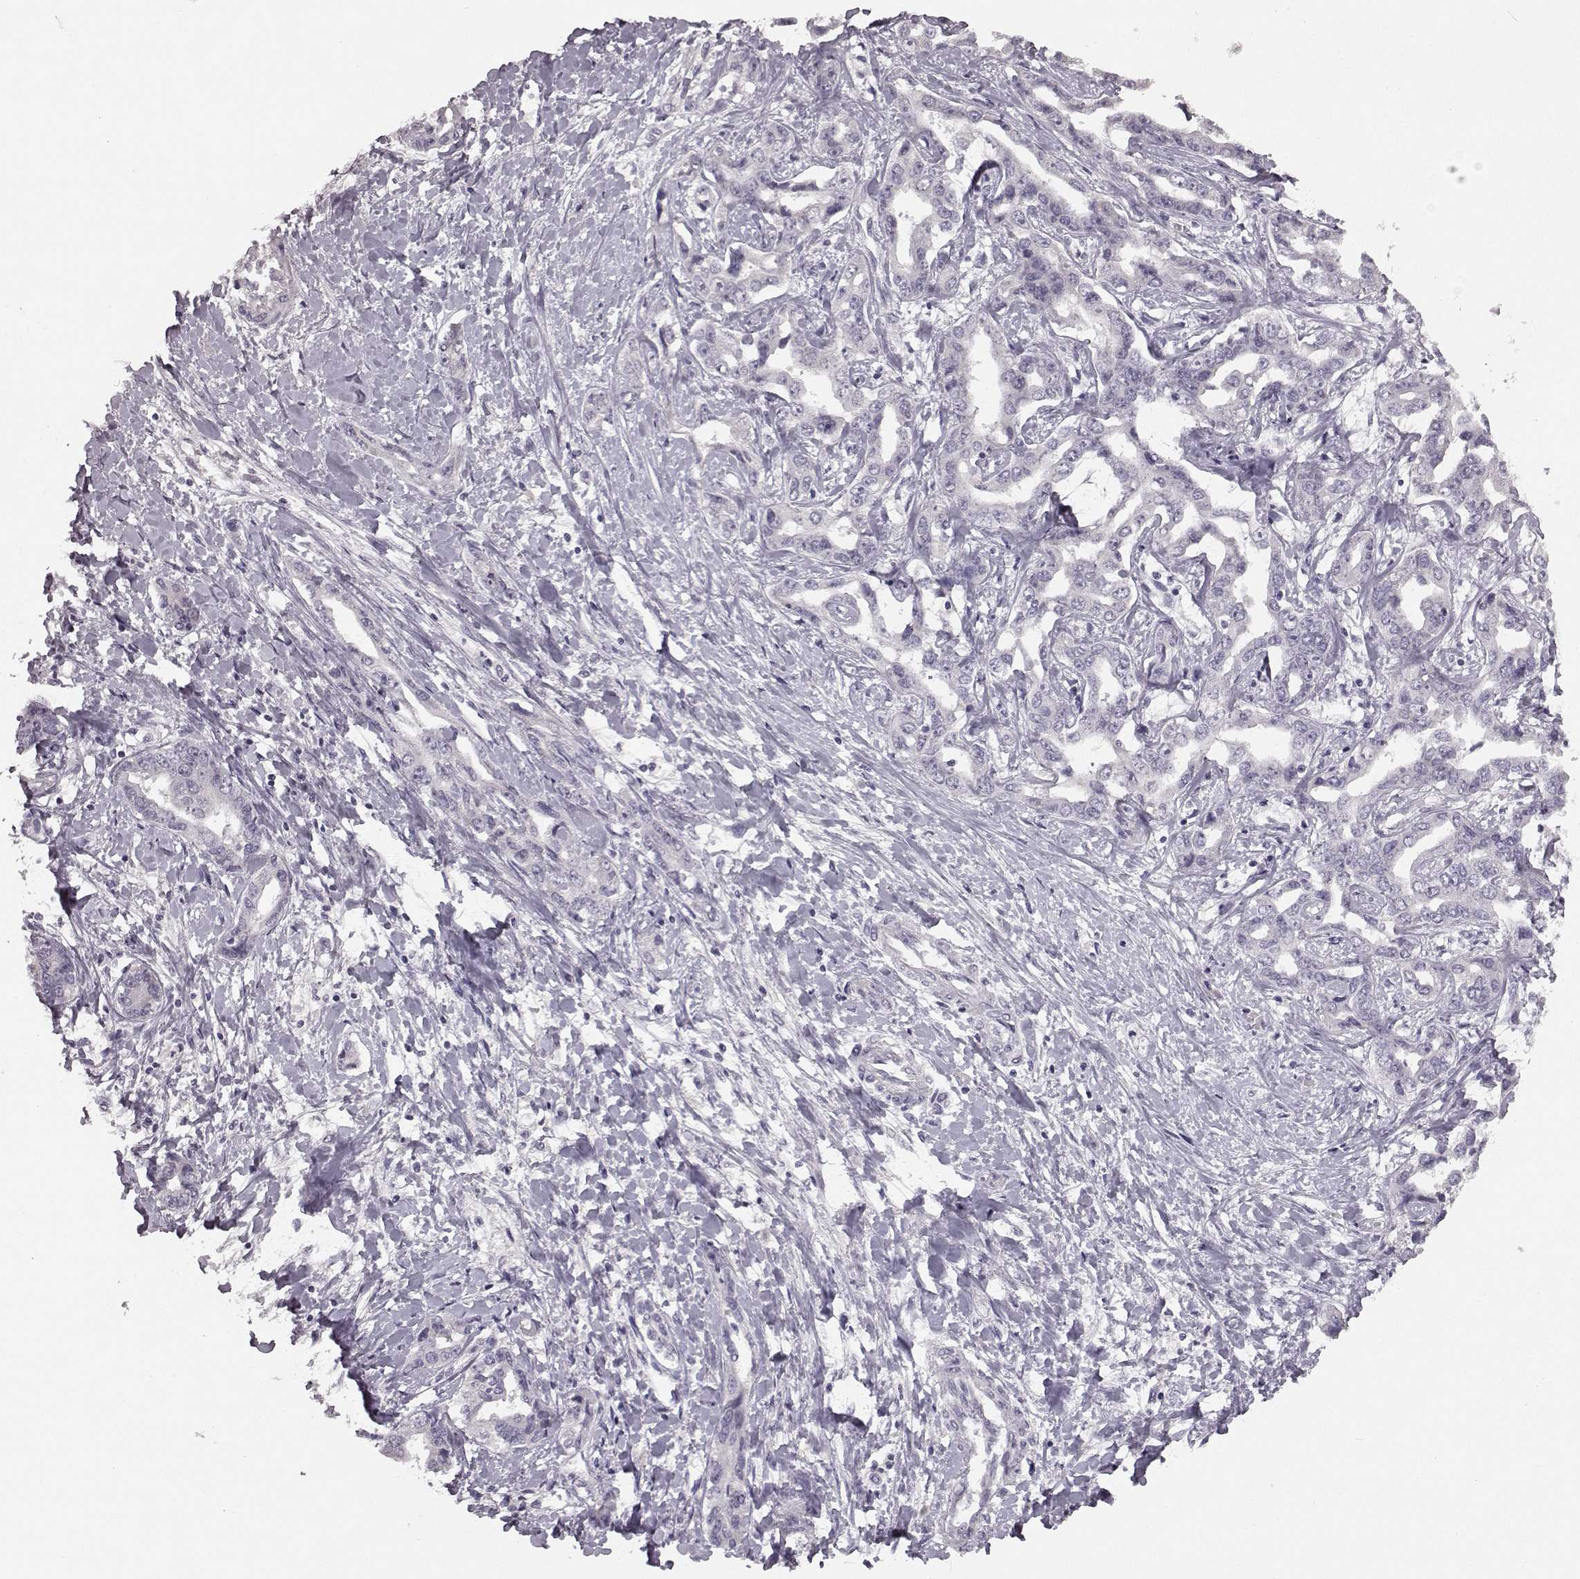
{"staining": {"intensity": "negative", "quantity": "none", "location": "none"}, "tissue": "liver cancer", "cell_type": "Tumor cells", "image_type": "cancer", "snomed": [{"axis": "morphology", "description": "Cholangiocarcinoma"}, {"axis": "topography", "description": "Liver"}], "caption": "A high-resolution photomicrograph shows immunohistochemistry staining of liver cancer, which demonstrates no significant positivity in tumor cells. Nuclei are stained in blue.", "gene": "LHB", "patient": {"sex": "male", "age": 59}}